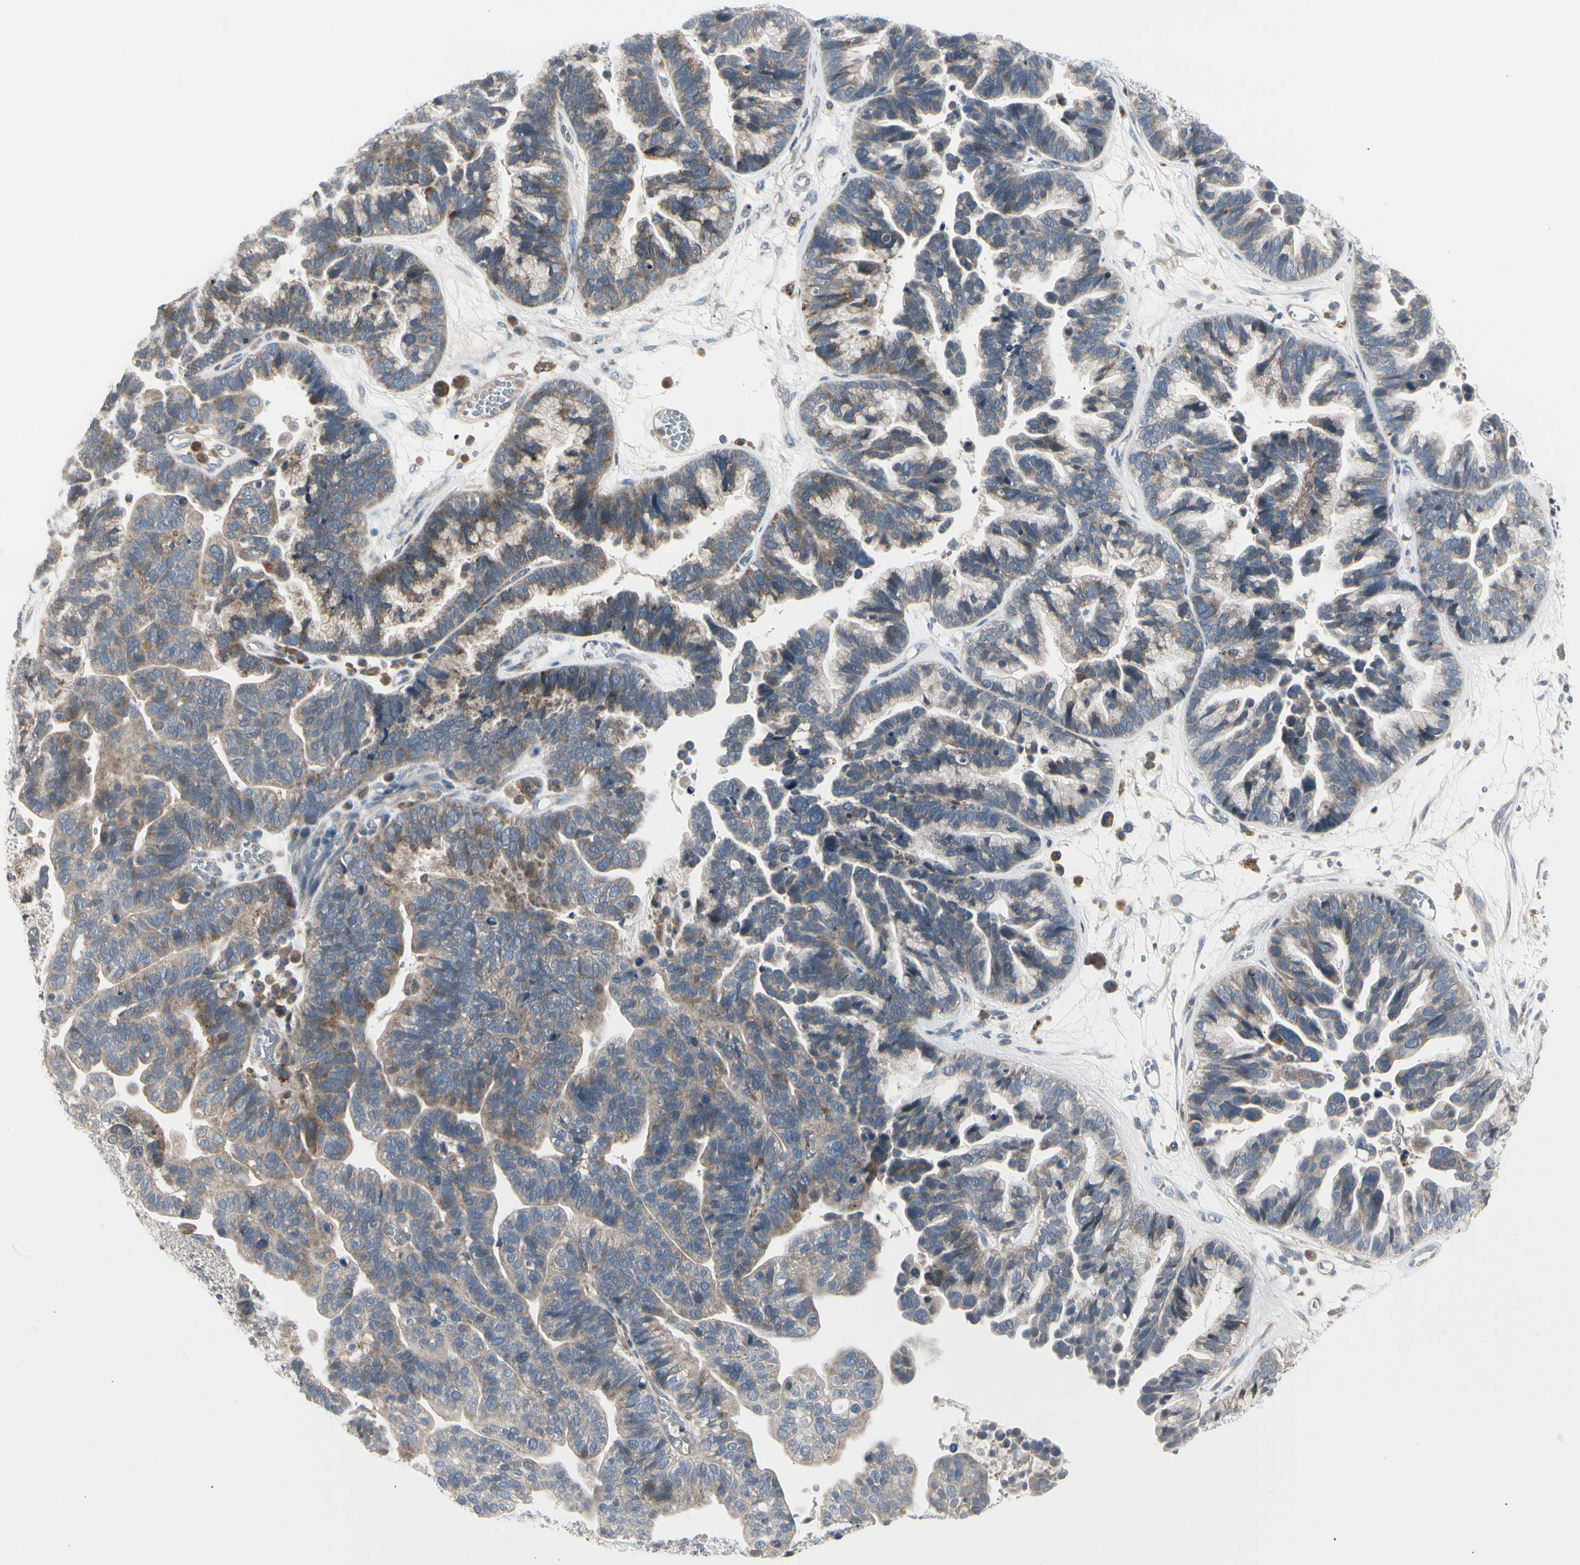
{"staining": {"intensity": "weak", "quantity": ">75%", "location": "cytoplasmic/membranous"}, "tissue": "ovarian cancer", "cell_type": "Tumor cells", "image_type": "cancer", "snomed": [{"axis": "morphology", "description": "Cystadenocarcinoma, serous, NOS"}, {"axis": "topography", "description": "Ovary"}], "caption": "Weak cytoplasmic/membranous expression for a protein is seen in about >75% of tumor cells of serous cystadenocarcinoma (ovarian) using immunohistochemistry (IHC).", "gene": "GRN", "patient": {"sex": "female", "age": 56}}